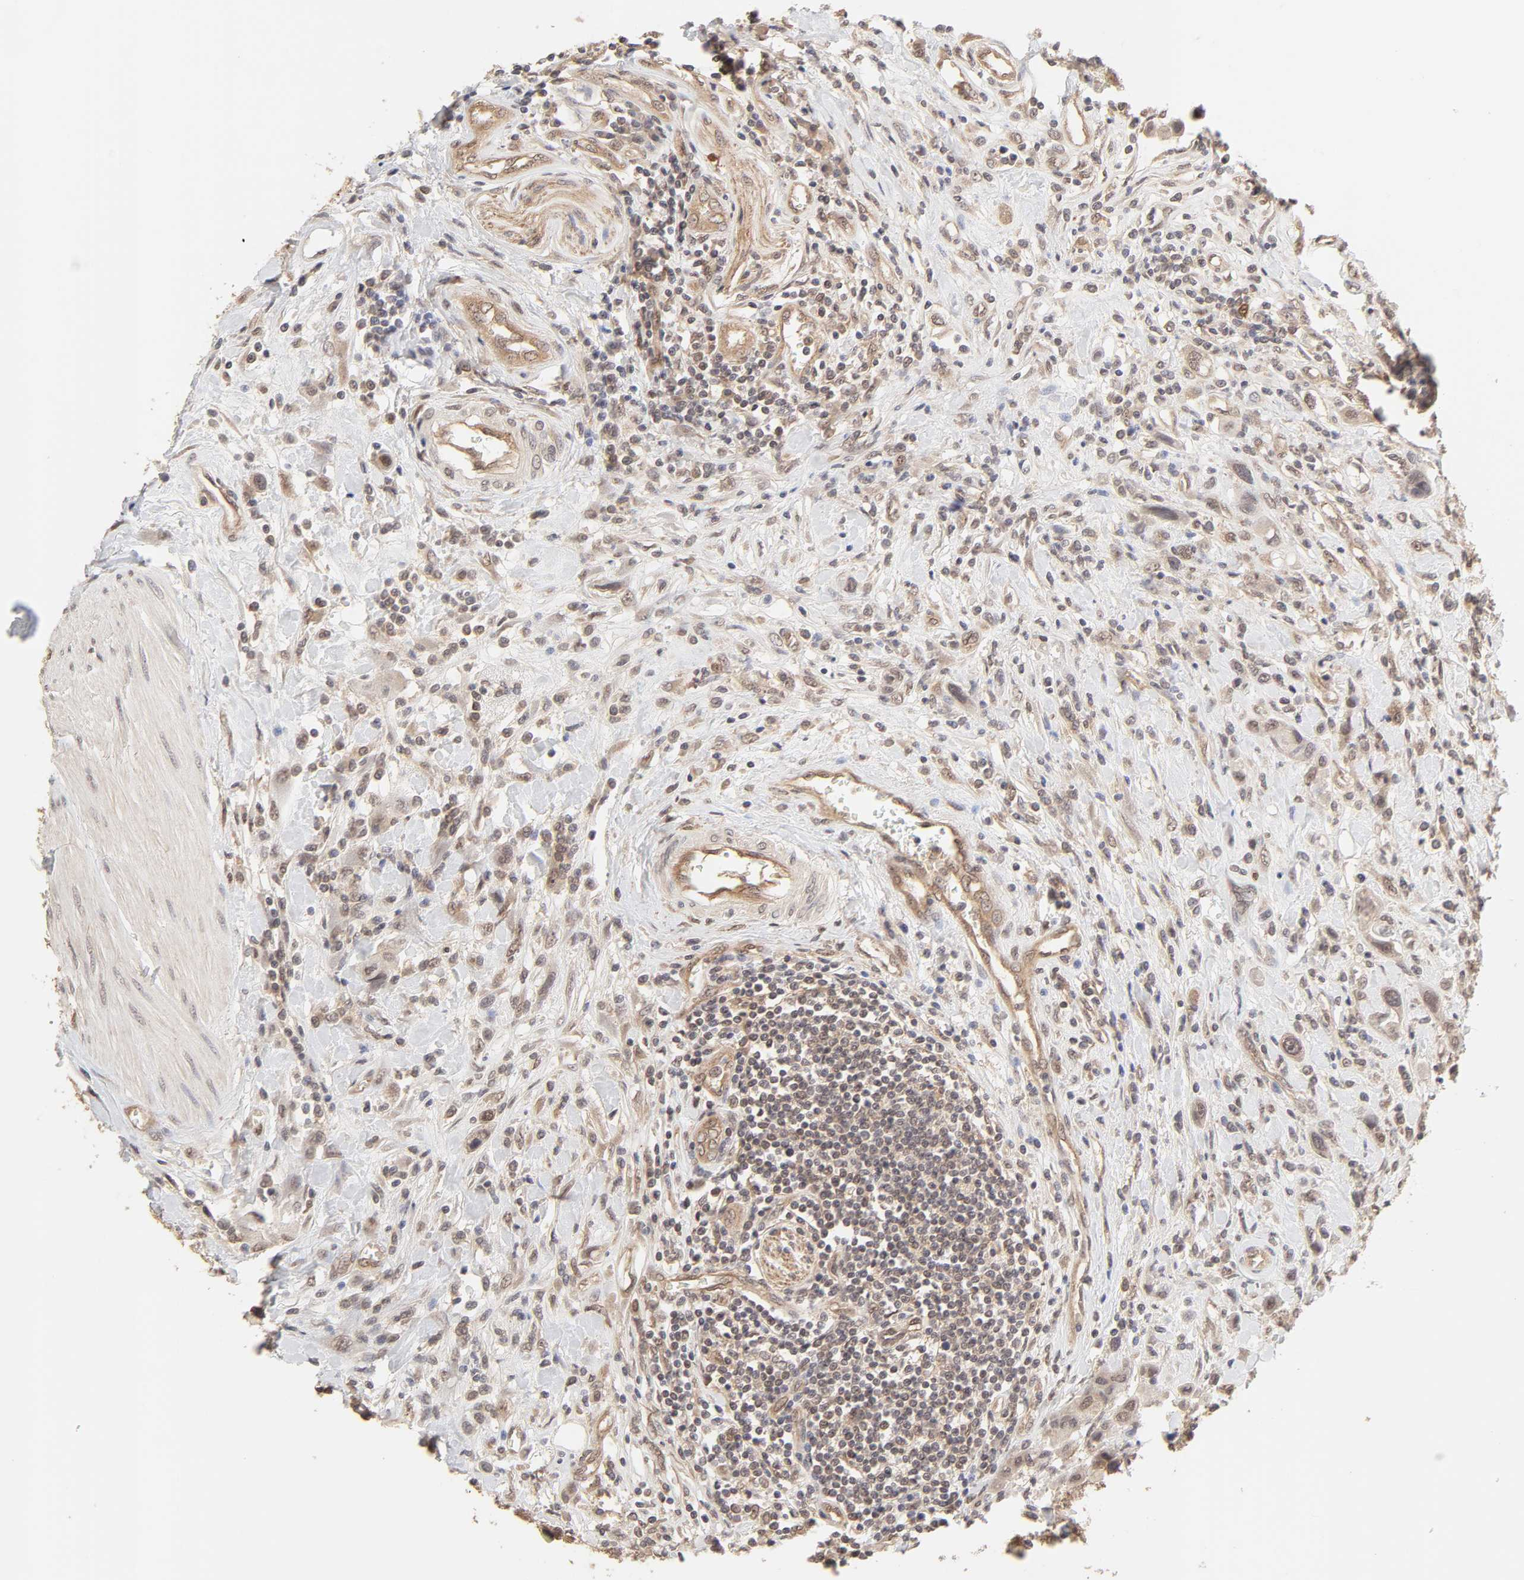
{"staining": {"intensity": "weak", "quantity": ">75%", "location": "cytoplasmic/membranous"}, "tissue": "urothelial cancer", "cell_type": "Tumor cells", "image_type": "cancer", "snomed": [{"axis": "morphology", "description": "Urothelial carcinoma, High grade"}, {"axis": "topography", "description": "Urinary bladder"}], "caption": "Immunohistochemical staining of human urothelial cancer shows low levels of weak cytoplasmic/membranous protein expression in about >75% of tumor cells.", "gene": "MAPK1", "patient": {"sex": "male", "age": 50}}